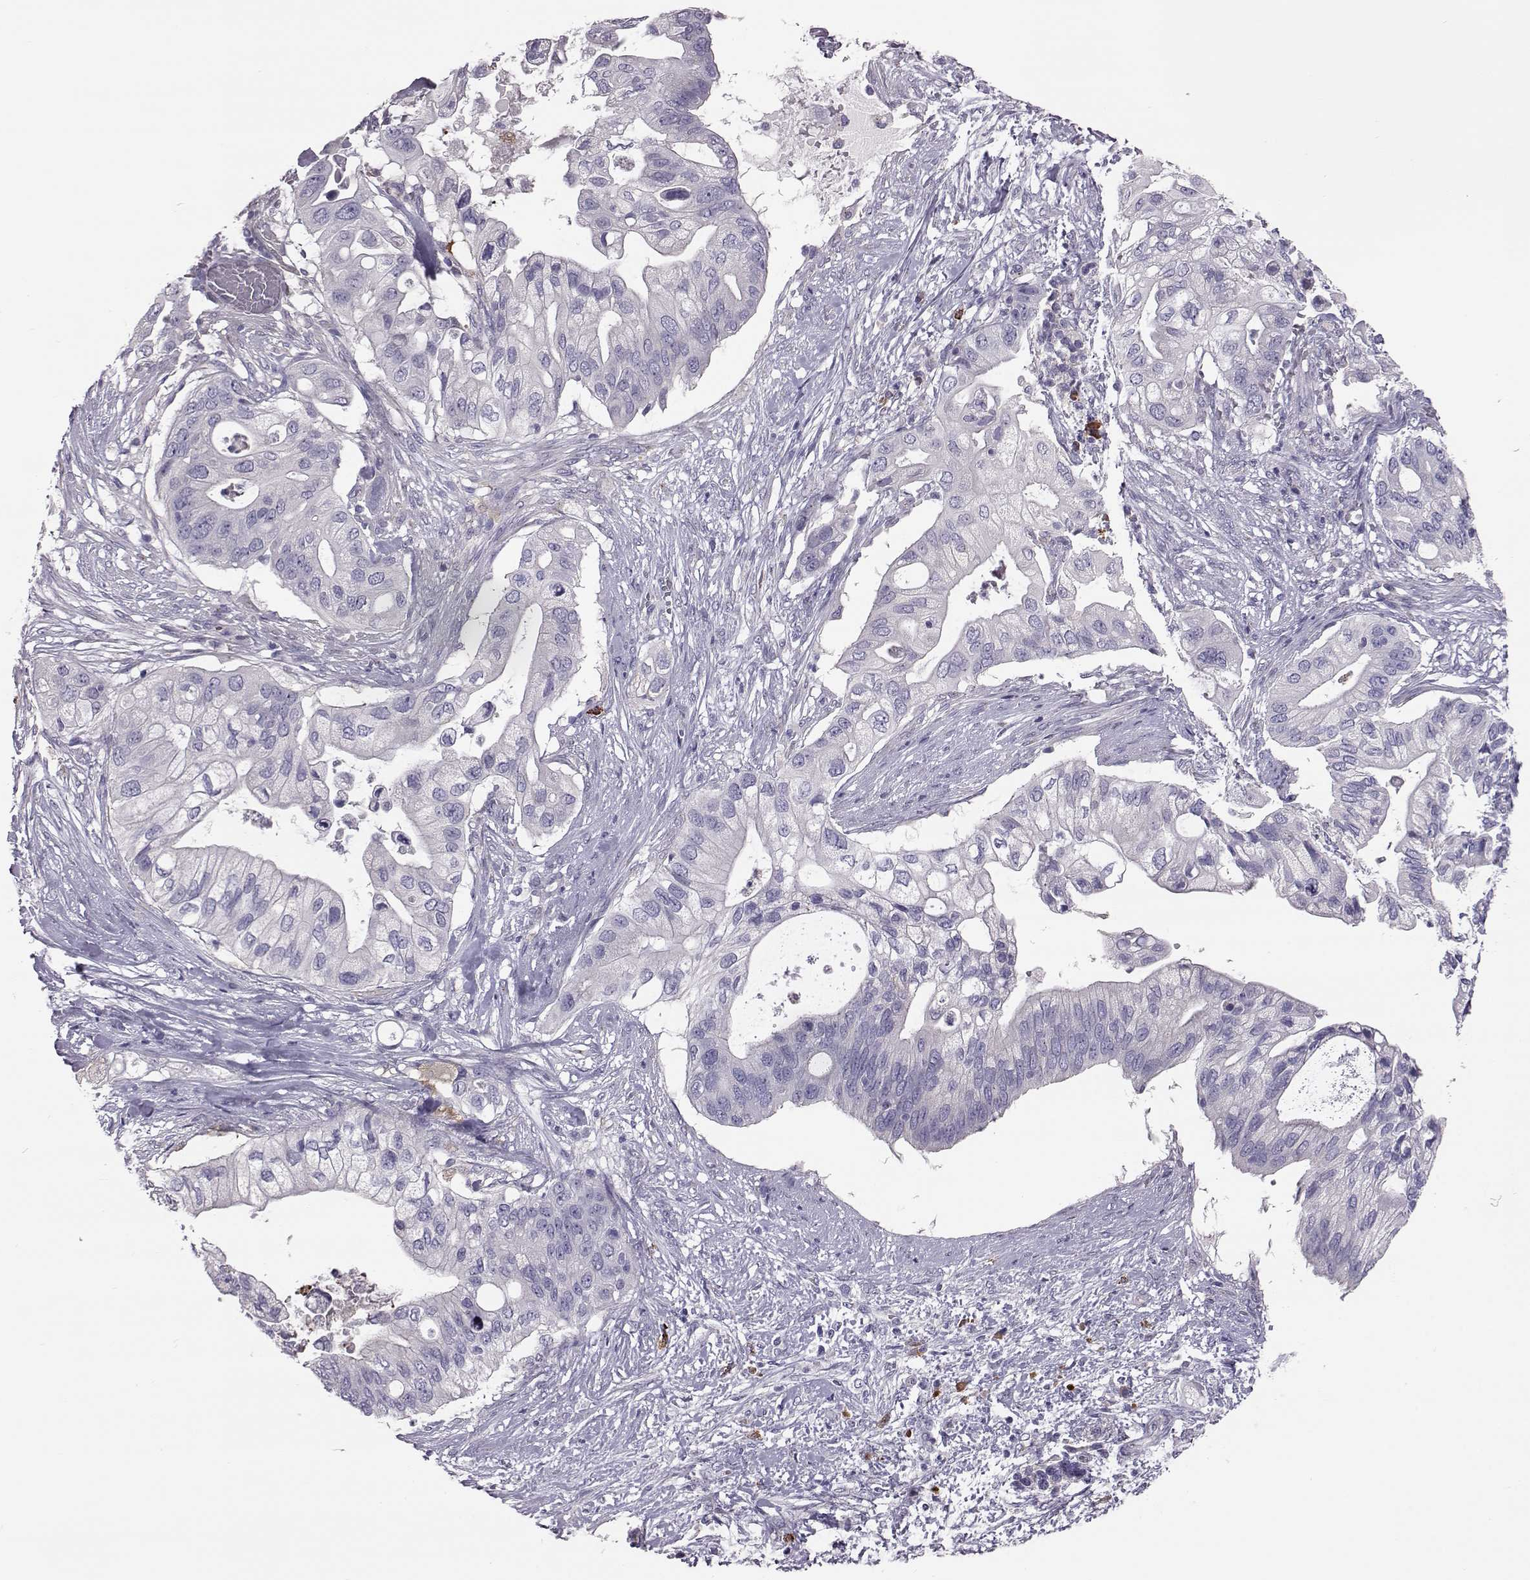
{"staining": {"intensity": "negative", "quantity": "none", "location": "none"}, "tissue": "pancreatic cancer", "cell_type": "Tumor cells", "image_type": "cancer", "snomed": [{"axis": "morphology", "description": "Adenocarcinoma, NOS"}, {"axis": "topography", "description": "Pancreas"}], "caption": "This is a image of immunohistochemistry staining of pancreatic adenocarcinoma, which shows no expression in tumor cells.", "gene": "ADGRG5", "patient": {"sex": "female", "age": 72}}